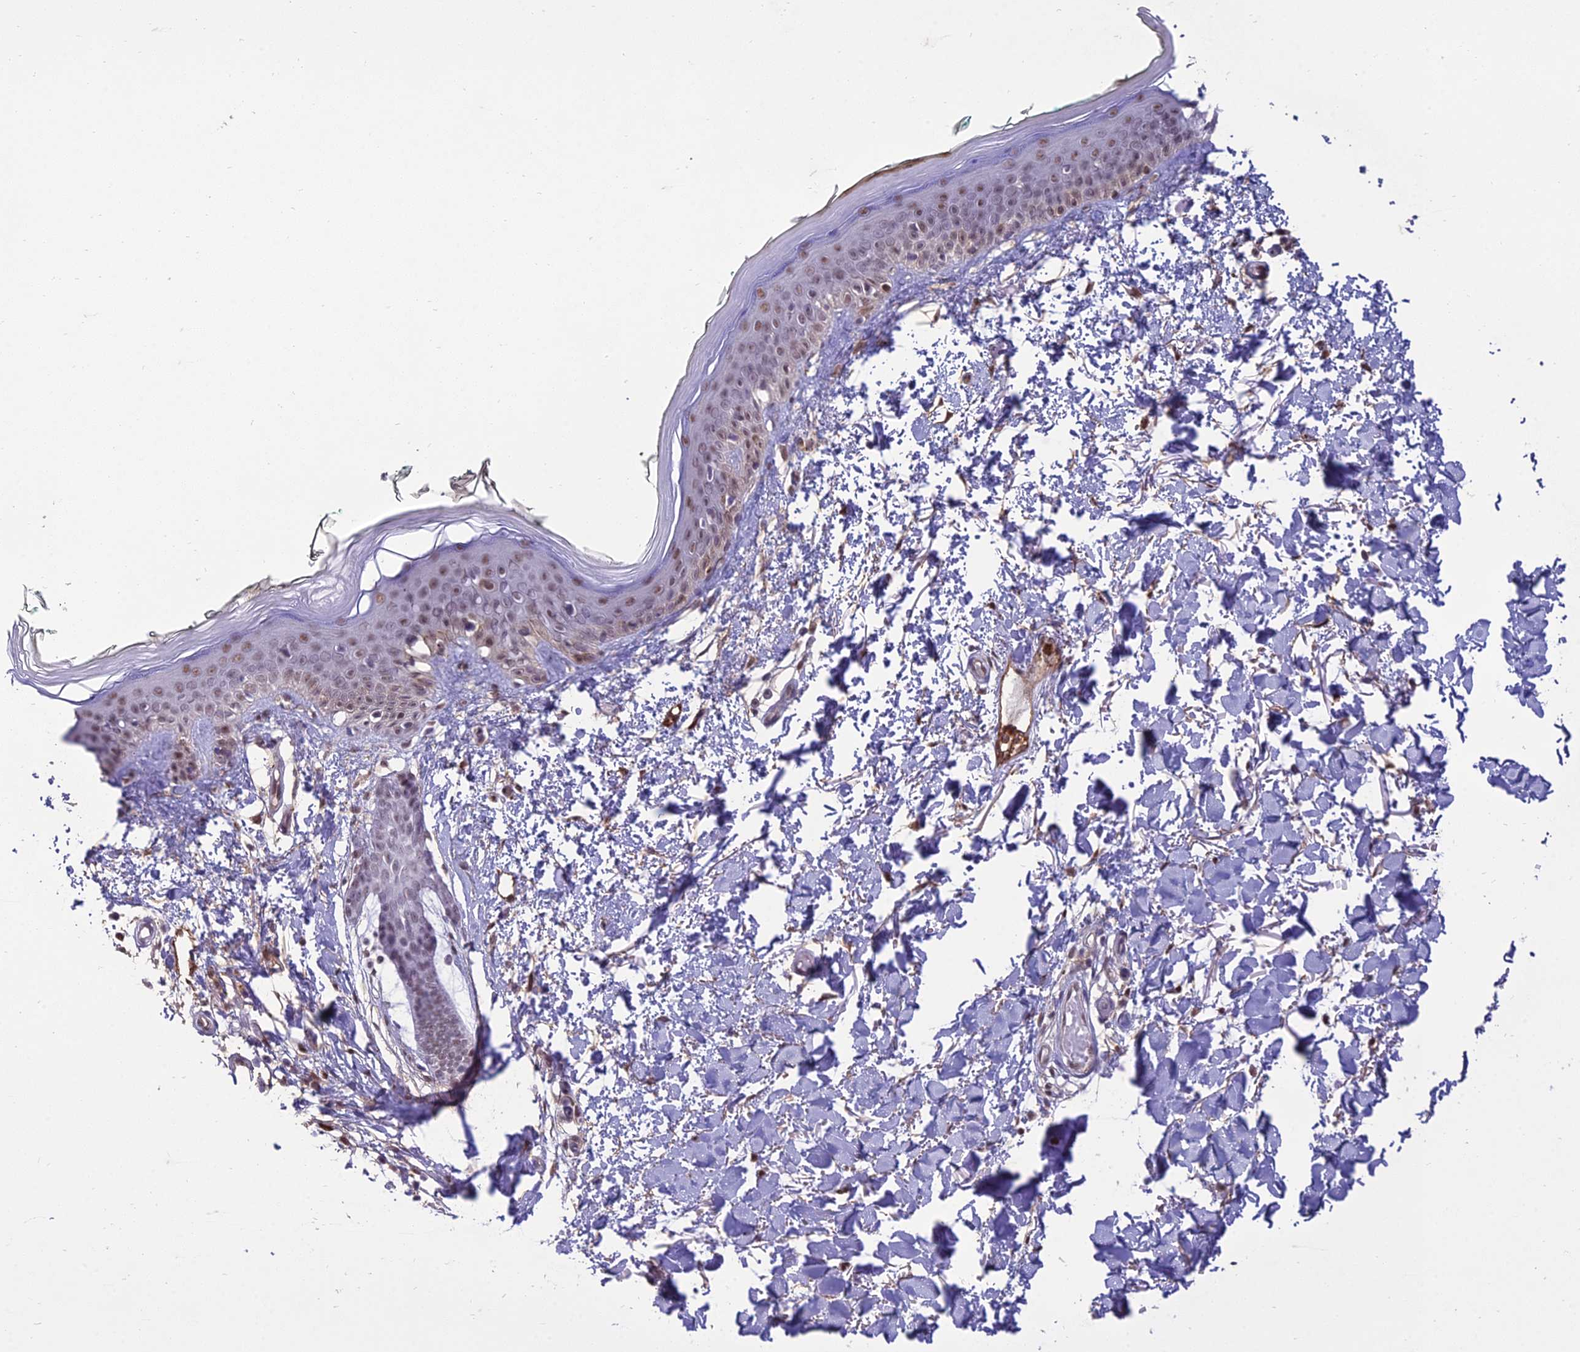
{"staining": {"intensity": "weak", "quantity": ">75%", "location": "cytoplasmic/membranous"}, "tissue": "skin", "cell_type": "Fibroblasts", "image_type": "normal", "snomed": [{"axis": "morphology", "description": "Normal tissue, NOS"}, {"axis": "topography", "description": "Skin"}], "caption": "A photomicrograph of skin stained for a protein shows weak cytoplasmic/membranous brown staining in fibroblasts.", "gene": "RANBP3", "patient": {"sex": "male", "age": 62}}